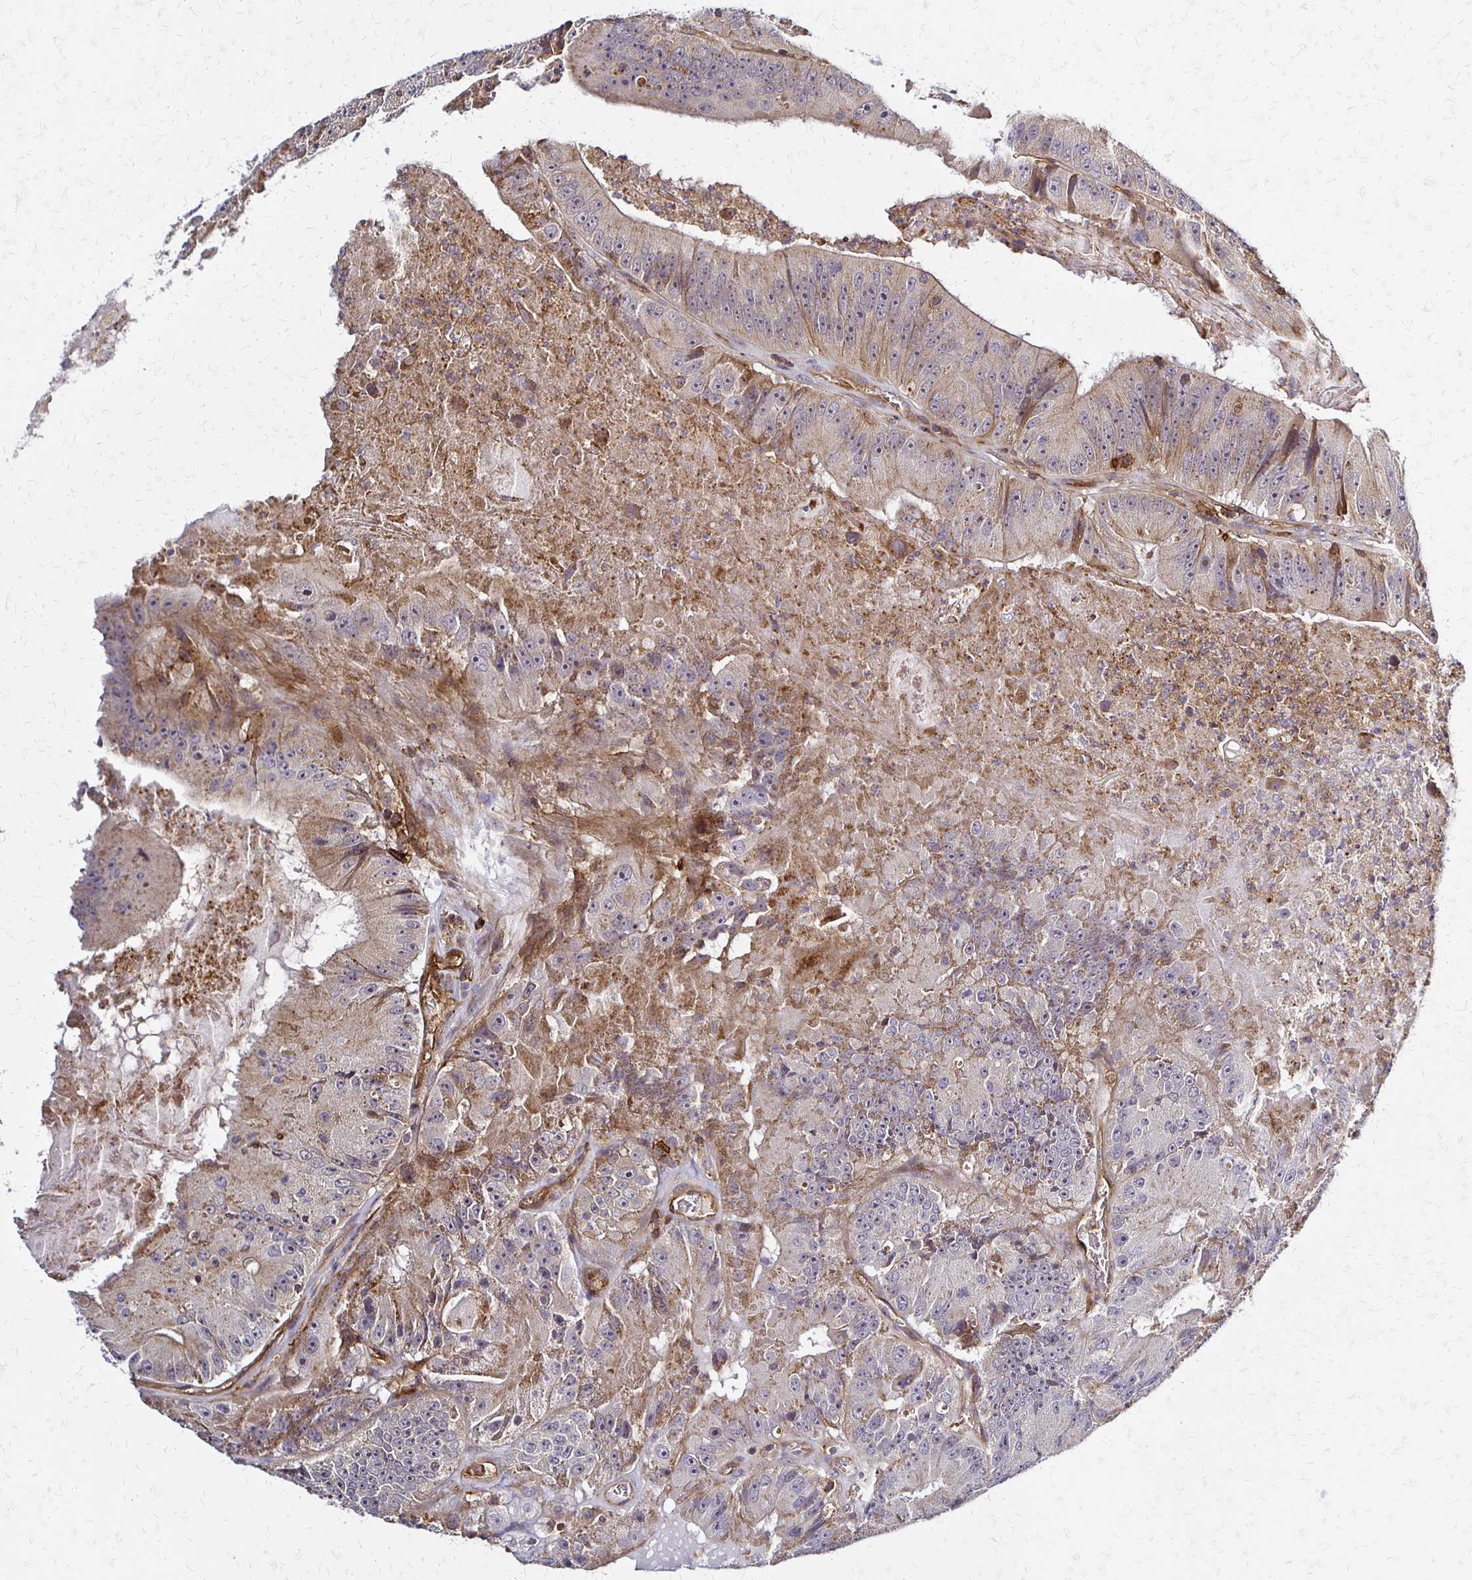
{"staining": {"intensity": "weak", "quantity": "25%-75%", "location": "cytoplasmic/membranous"}, "tissue": "colorectal cancer", "cell_type": "Tumor cells", "image_type": "cancer", "snomed": [{"axis": "morphology", "description": "Adenocarcinoma, NOS"}, {"axis": "topography", "description": "Colon"}], "caption": "Colorectal cancer (adenocarcinoma) stained with immunohistochemistry shows weak cytoplasmic/membranous positivity in approximately 25%-75% of tumor cells.", "gene": "SLC9A9", "patient": {"sex": "female", "age": 86}}